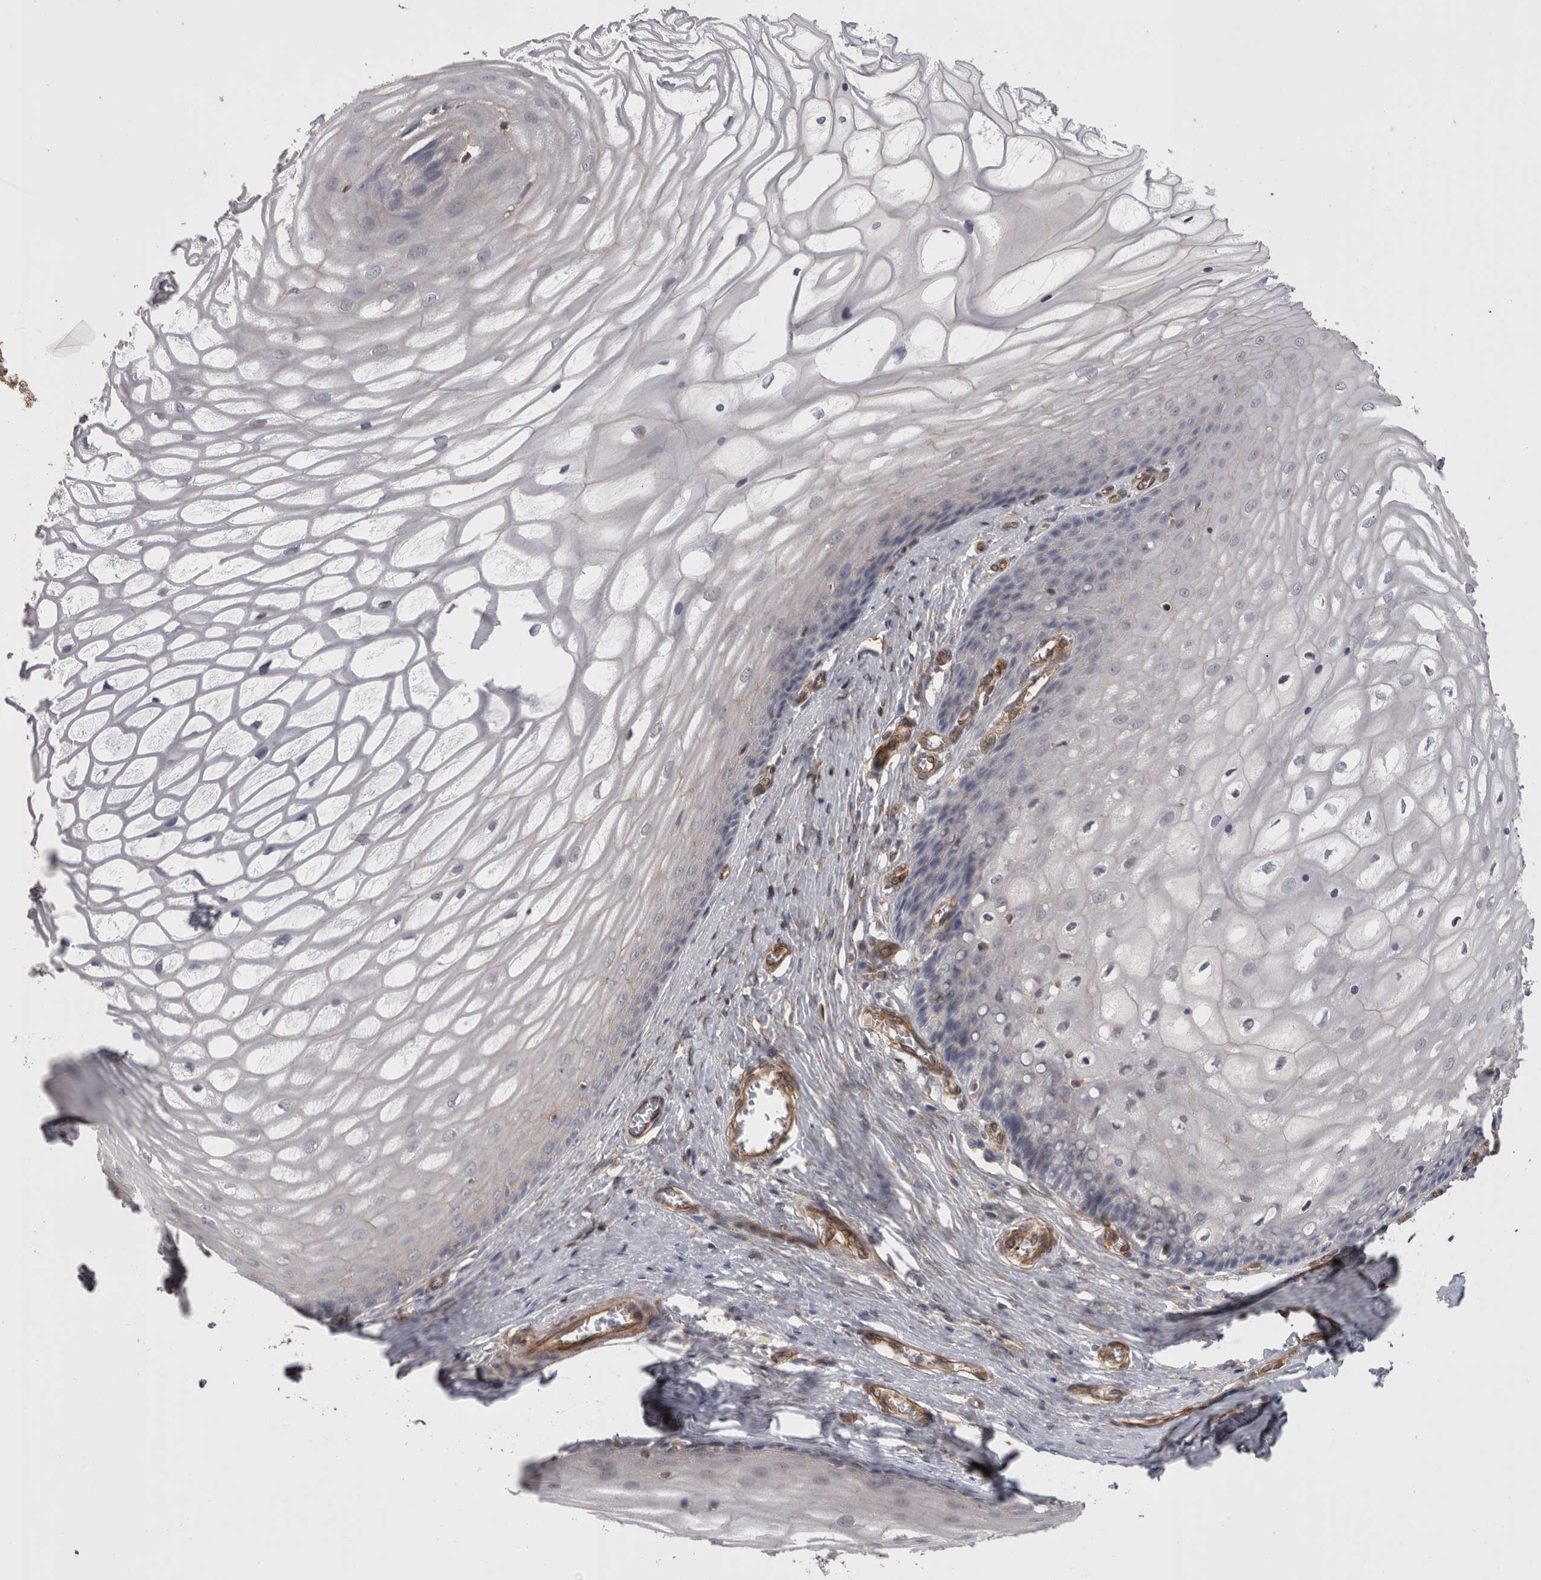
{"staining": {"intensity": "weak", "quantity": "<25%", "location": "cytoplasmic/membranous"}, "tissue": "cervix", "cell_type": "Glandular cells", "image_type": "normal", "snomed": [{"axis": "morphology", "description": "Normal tissue, NOS"}, {"axis": "topography", "description": "Cervix"}], "caption": "There is no significant expression in glandular cells of cervix.", "gene": "RMDN1", "patient": {"sex": "female", "age": 55}}